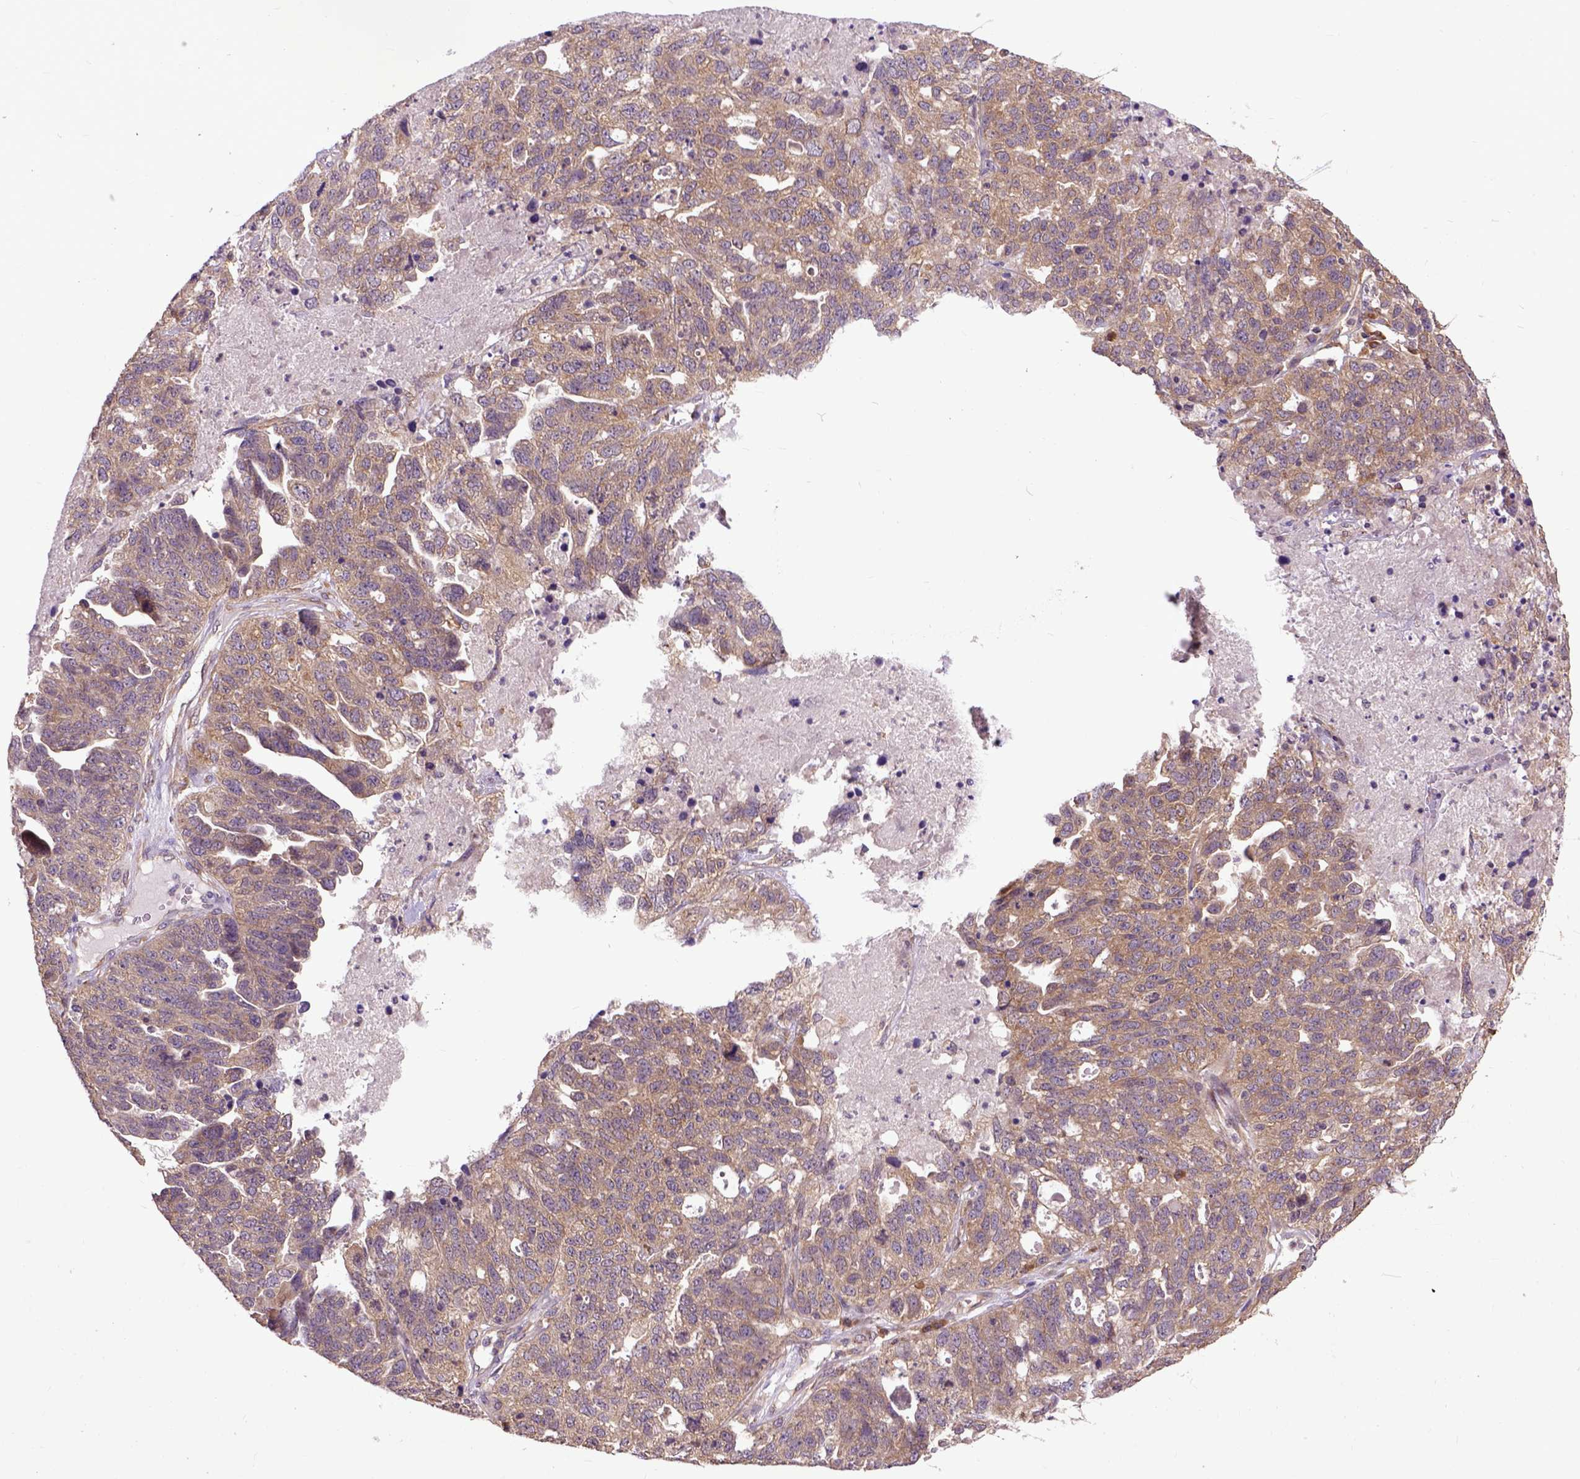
{"staining": {"intensity": "weak", "quantity": ">75%", "location": "cytoplasmic/membranous"}, "tissue": "ovarian cancer", "cell_type": "Tumor cells", "image_type": "cancer", "snomed": [{"axis": "morphology", "description": "Cystadenocarcinoma, serous, NOS"}, {"axis": "topography", "description": "Ovary"}], "caption": "IHC histopathology image of human ovarian serous cystadenocarcinoma stained for a protein (brown), which reveals low levels of weak cytoplasmic/membranous positivity in approximately >75% of tumor cells.", "gene": "ARL1", "patient": {"sex": "female", "age": 71}}